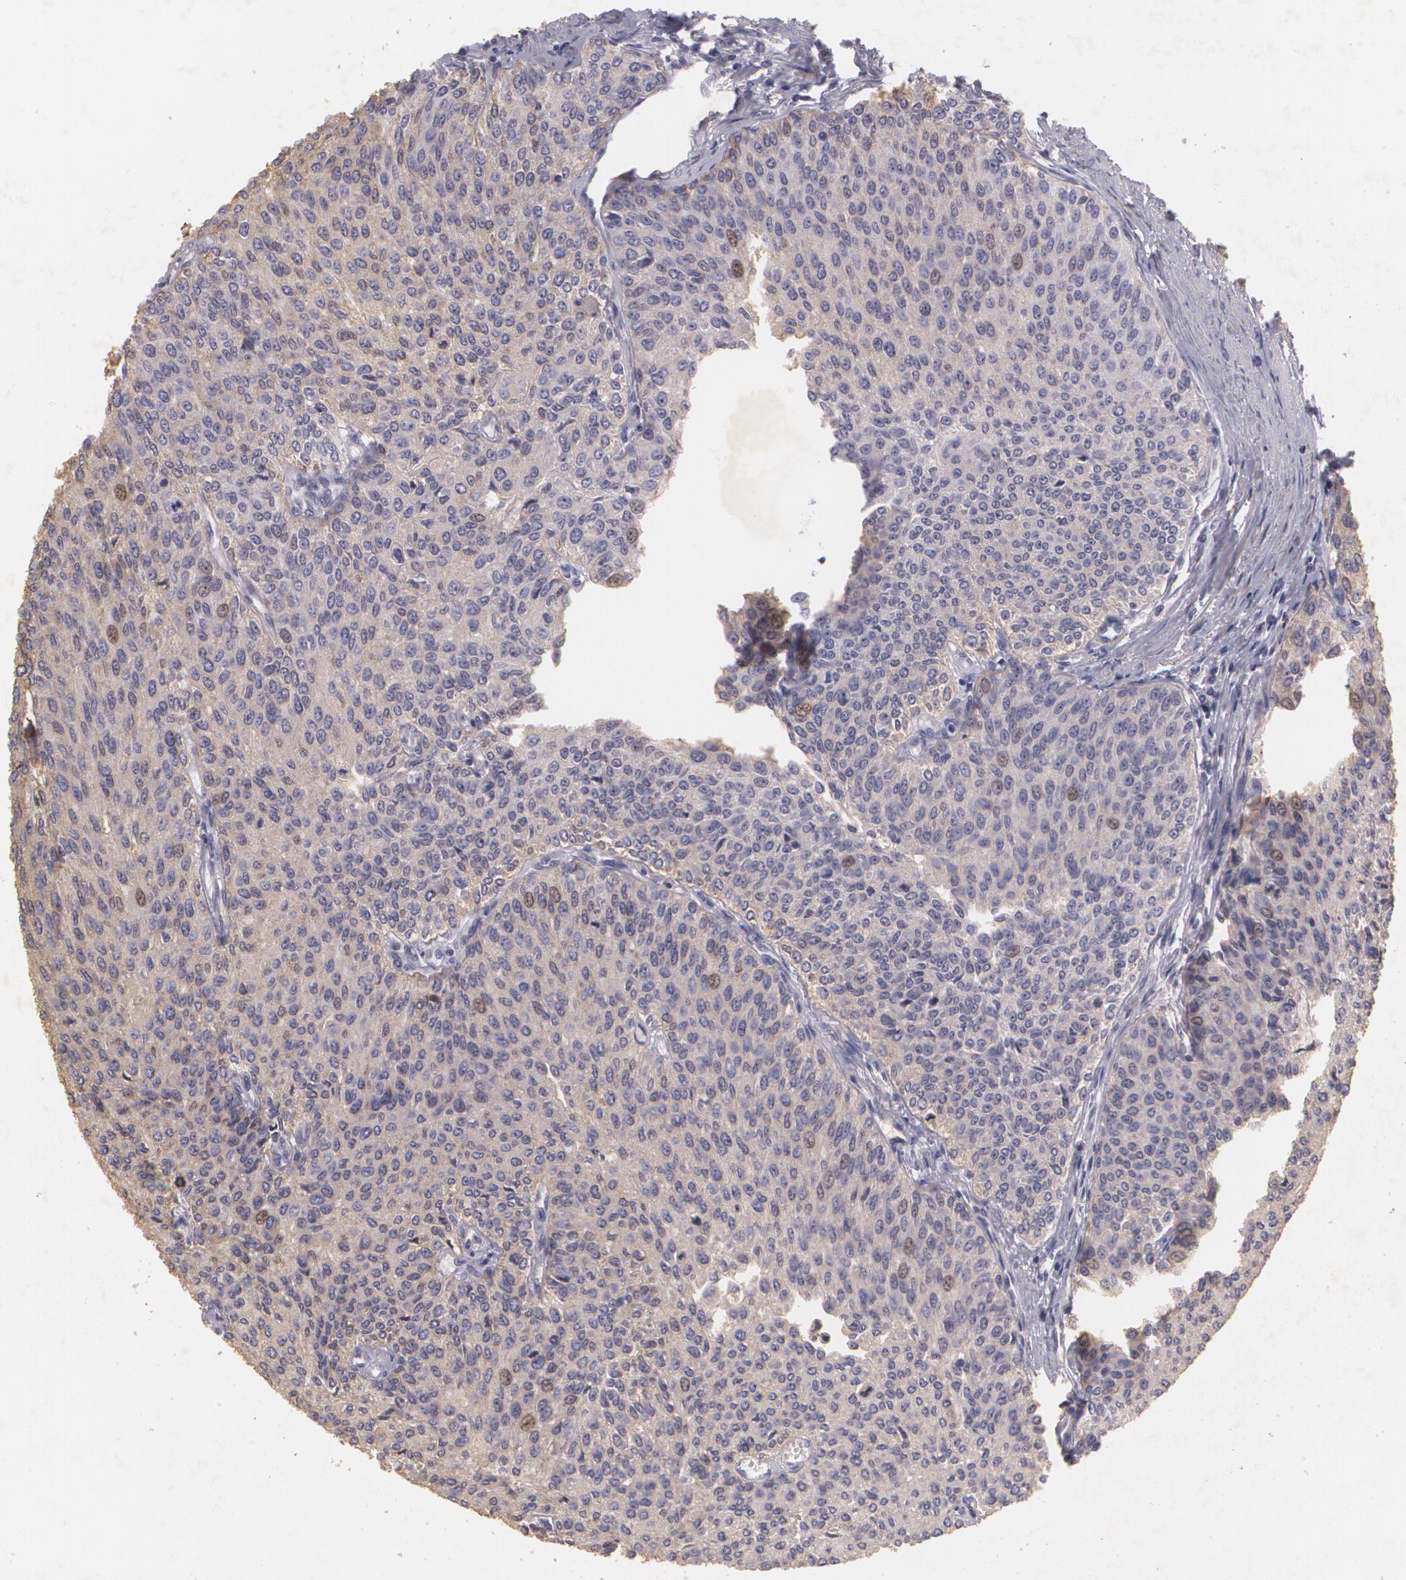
{"staining": {"intensity": "weak", "quantity": ">75%", "location": "cytoplasmic/membranous"}, "tissue": "urothelial cancer", "cell_type": "Tumor cells", "image_type": "cancer", "snomed": [{"axis": "morphology", "description": "Urothelial carcinoma, Low grade"}, {"axis": "topography", "description": "Urinary bladder"}], "caption": "Protein staining exhibits weak cytoplasmic/membranous staining in about >75% of tumor cells in low-grade urothelial carcinoma.", "gene": "KCNA4", "patient": {"sex": "female", "age": 73}}